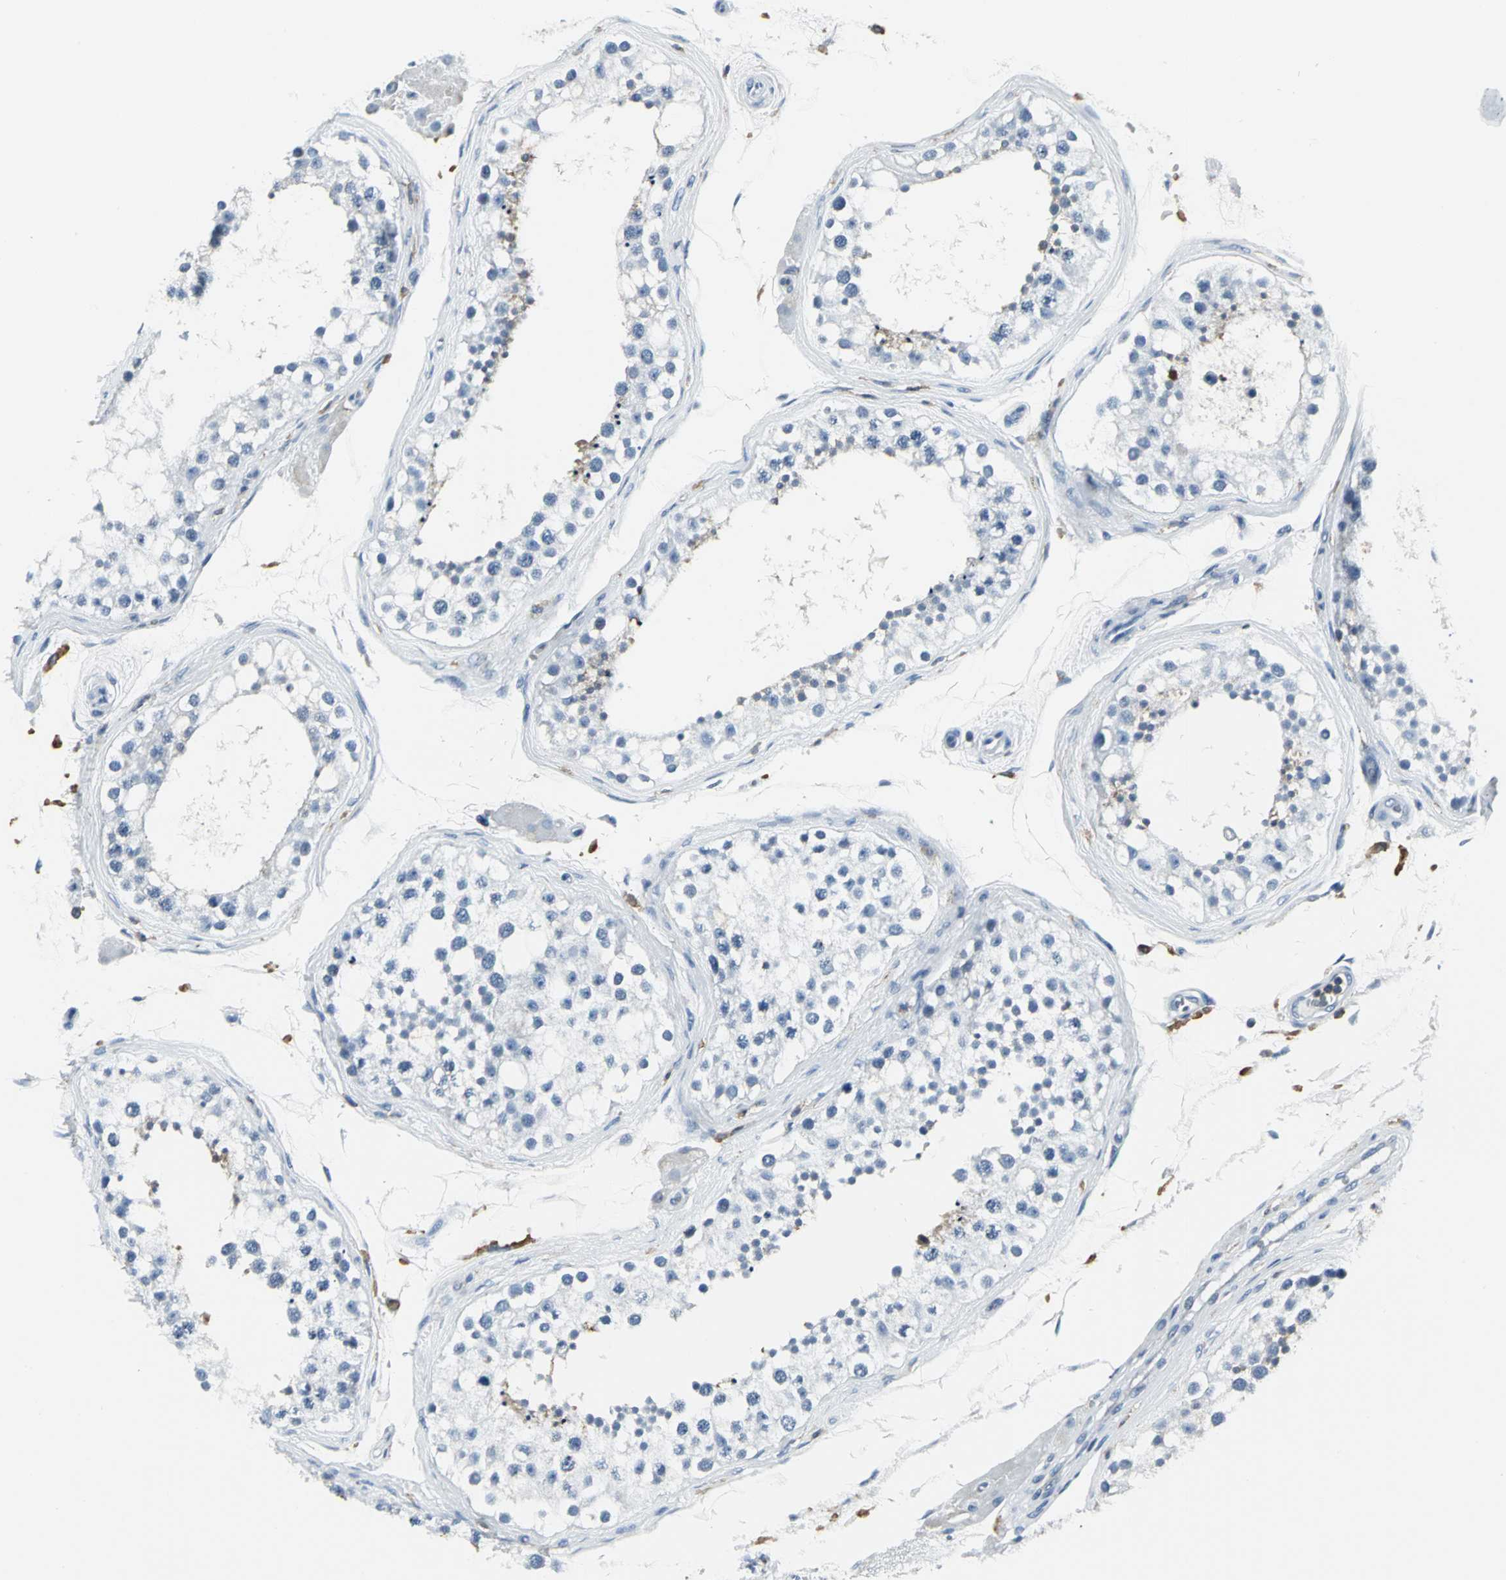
{"staining": {"intensity": "weak", "quantity": "<25%", "location": "cytoplasmic/membranous"}, "tissue": "testis", "cell_type": "Cells in seminiferous ducts", "image_type": "normal", "snomed": [{"axis": "morphology", "description": "Normal tissue, NOS"}, {"axis": "topography", "description": "Testis"}], "caption": "DAB immunohistochemical staining of benign testis exhibits no significant positivity in cells in seminiferous ducts.", "gene": "IQGAP2", "patient": {"sex": "male", "age": 68}}